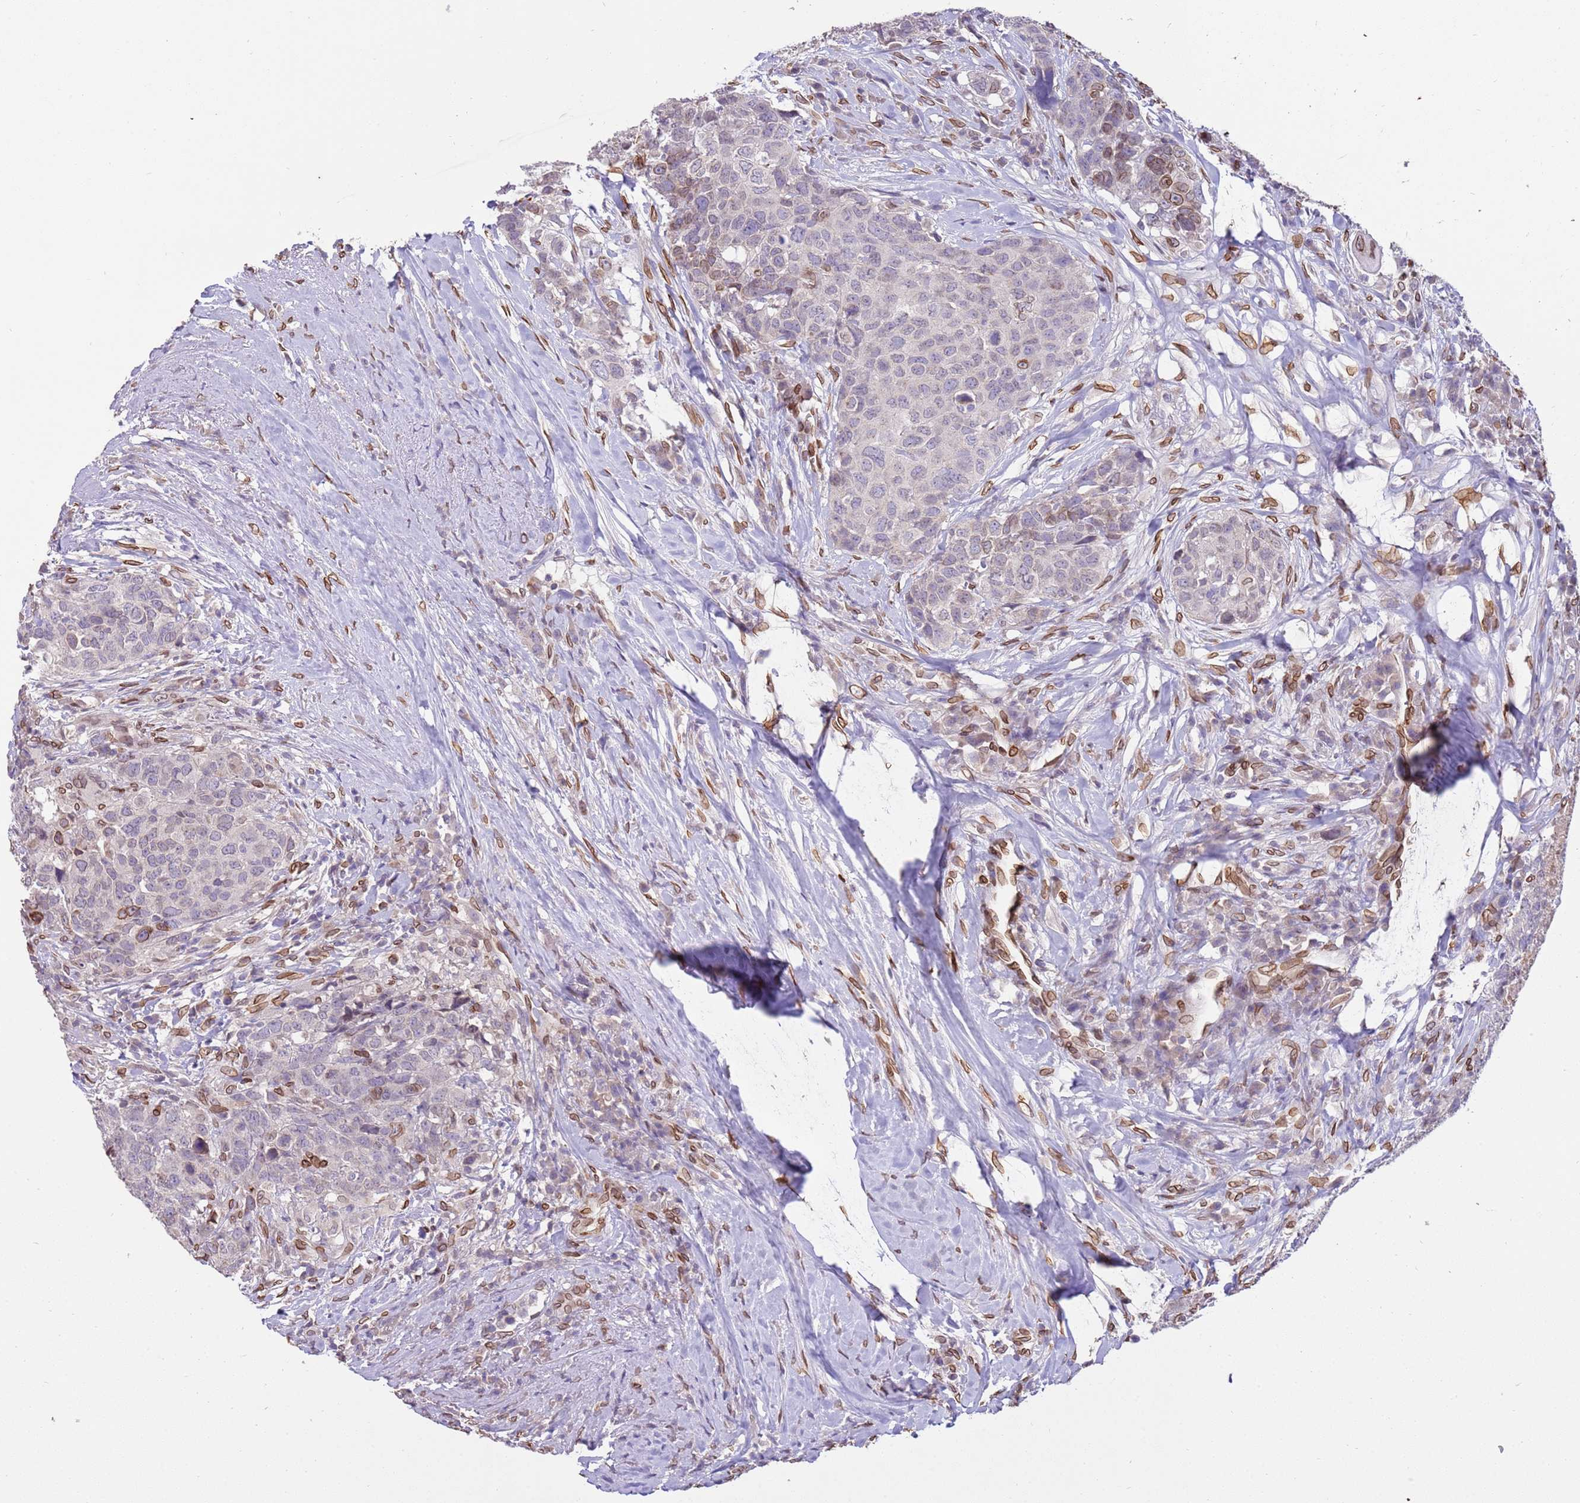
{"staining": {"intensity": "moderate", "quantity": "<25%", "location": "cytoplasmic/membranous,nuclear"}, "tissue": "head and neck cancer", "cell_type": "Tumor cells", "image_type": "cancer", "snomed": [{"axis": "morphology", "description": "Squamous cell carcinoma, NOS"}, {"axis": "topography", "description": "Head-Neck"}], "caption": "Immunohistochemistry (DAB) staining of head and neck cancer exhibits moderate cytoplasmic/membranous and nuclear protein staining in approximately <25% of tumor cells.", "gene": "TMEM47", "patient": {"sex": "male", "age": 66}}